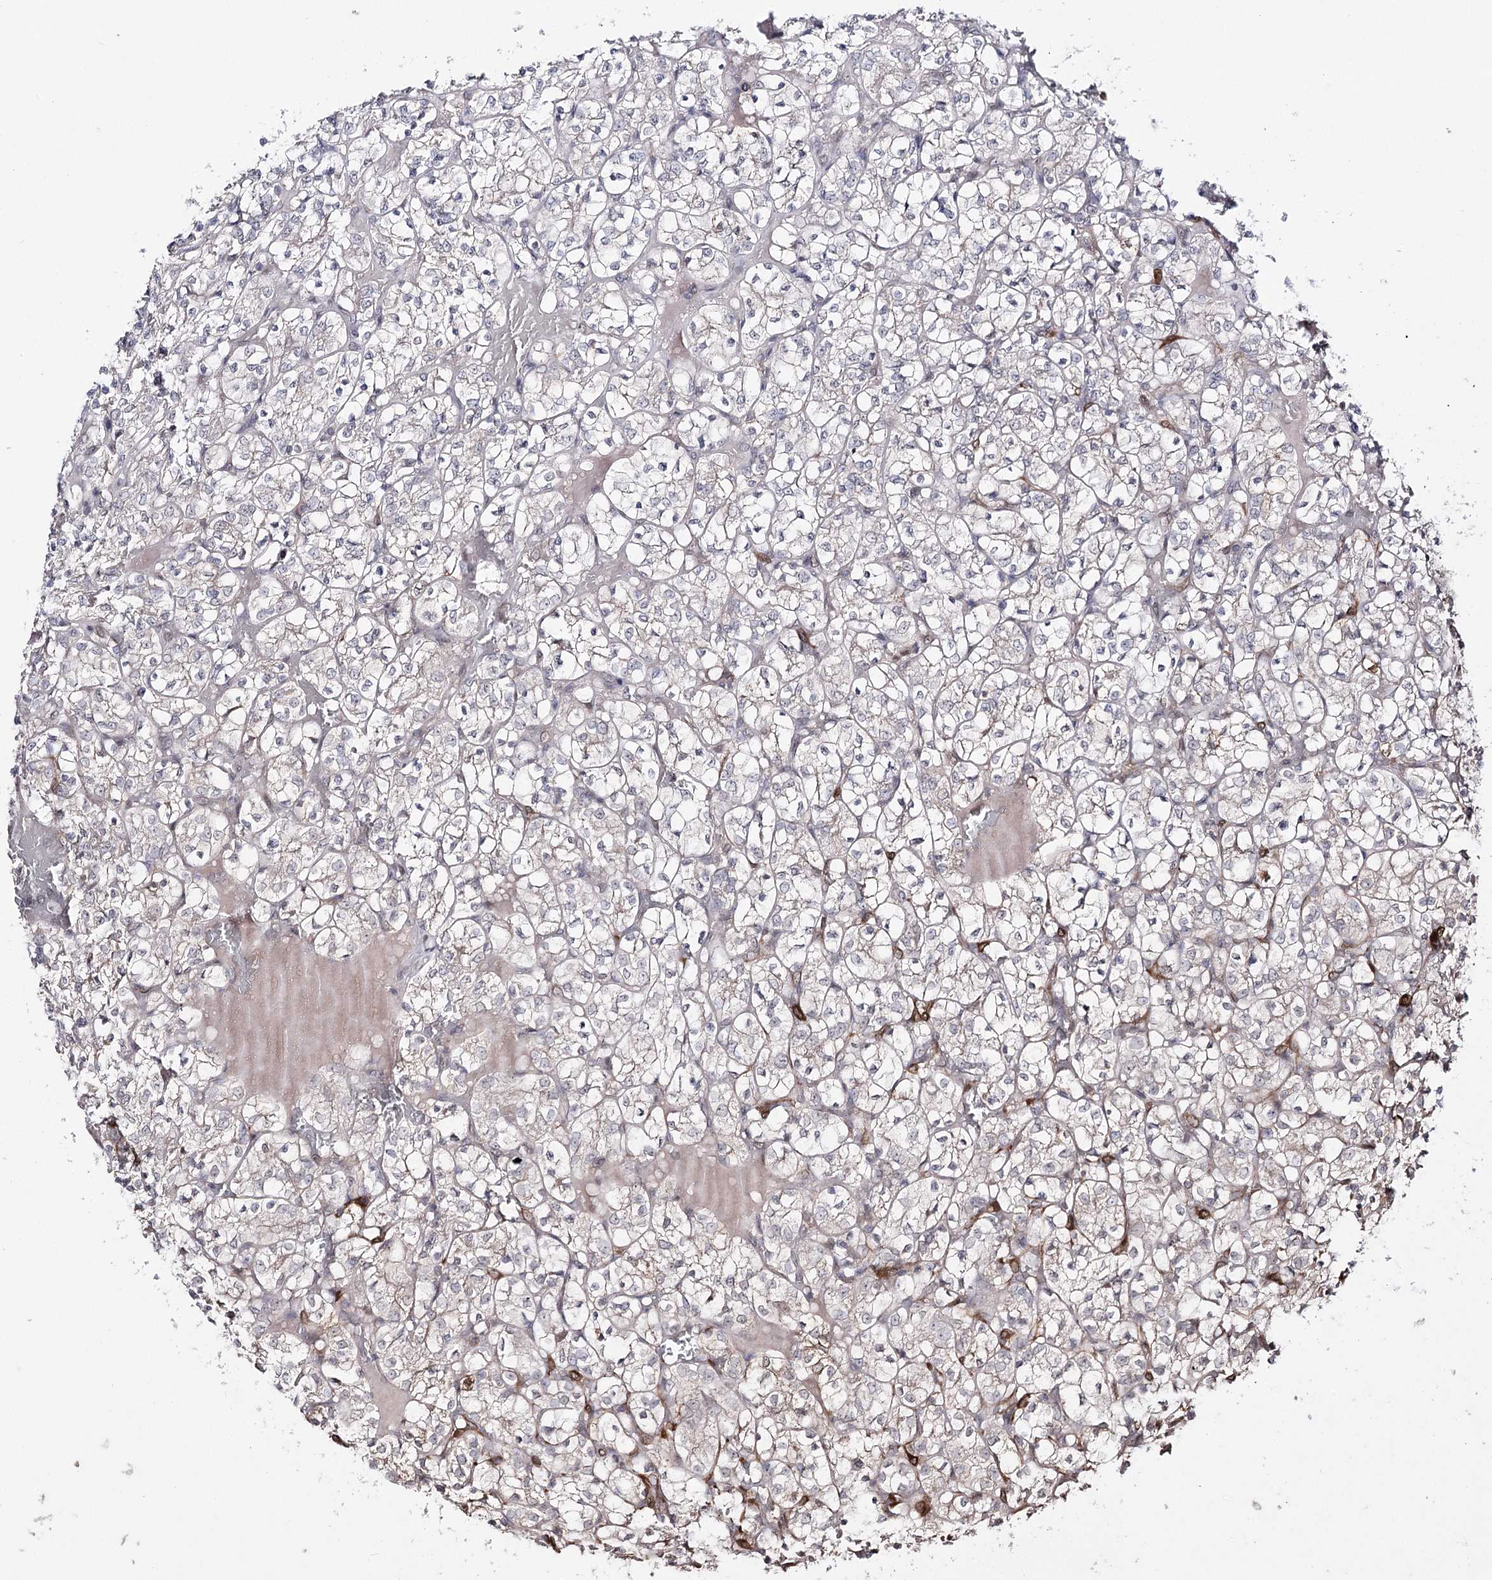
{"staining": {"intensity": "negative", "quantity": "none", "location": "none"}, "tissue": "renal cancer", "cell_type": "Tumor cells", "image_type": "cancer", "snomed": [{"axis": "morphology", "description": "Adenocarcinoma, NOS"}, {"axis": "topography", "description": "Kidney"}], "caption": "Human renal adenocarcinoma stained for a protein using immunohistochemistry displays no expression in tumor cells.", "gene": "HSD11B2", "patient": {"sex": "female", "age": 69}}